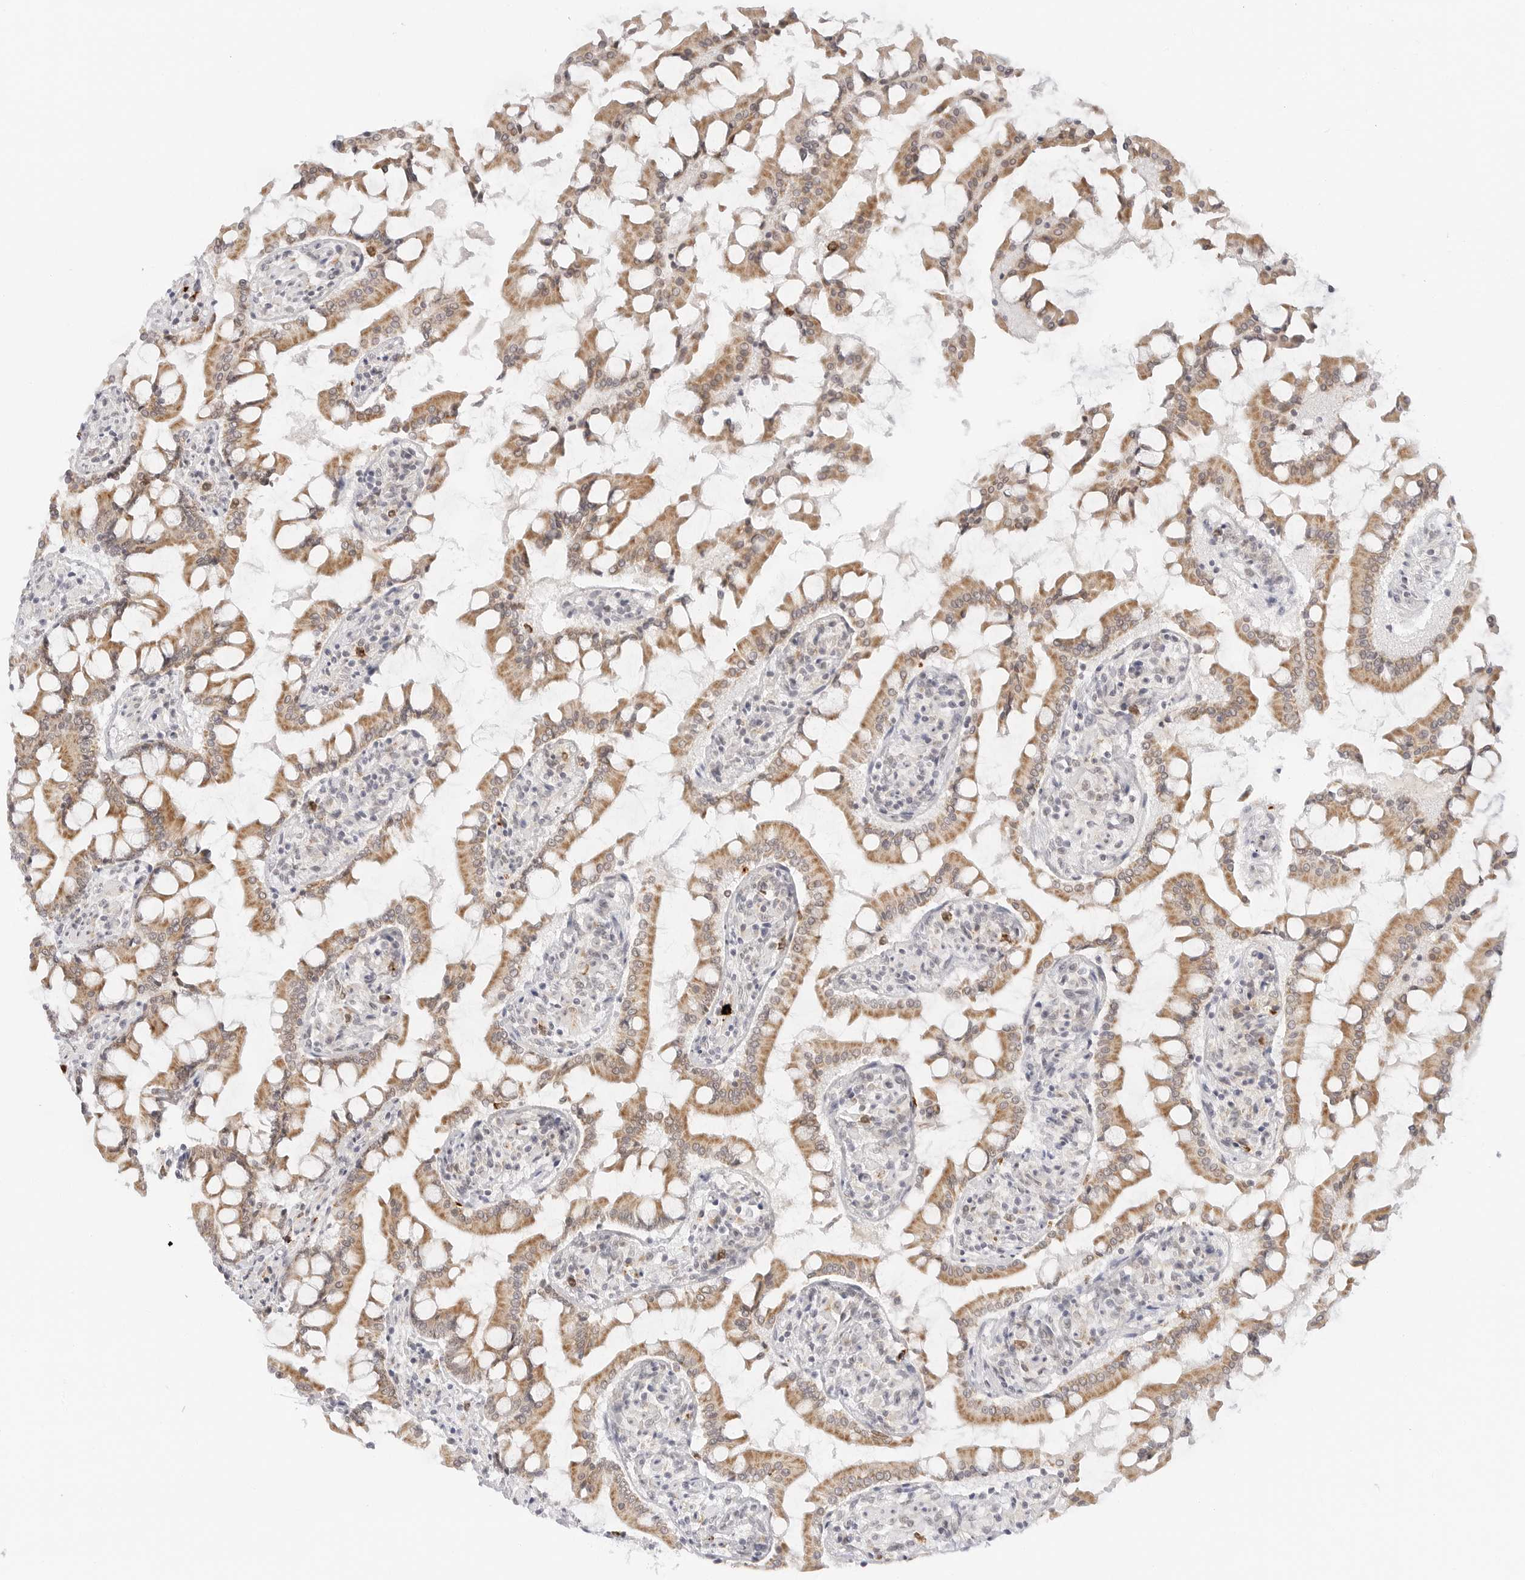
{"staining": {"intensity": "moderate", "quantity": ">75%", "location": "cytoplasmic/membranous,nuclear"}, "tissue": "small intestine", "cell_type": "Glandular cells", "image_type": "normal", "snomed": [{"axis": "morphology", "description": "Normal tissue, NOS"}, {"axis": "topography", "description": "Small intestine"}], "caption": "Moderate cytoplasmic/membranous,nuclear staining is present in about >75% of glandular cells in unremarkable small intestine.", "gene": "HIPK3", "patient": {"sex": "male", "age": 41}}